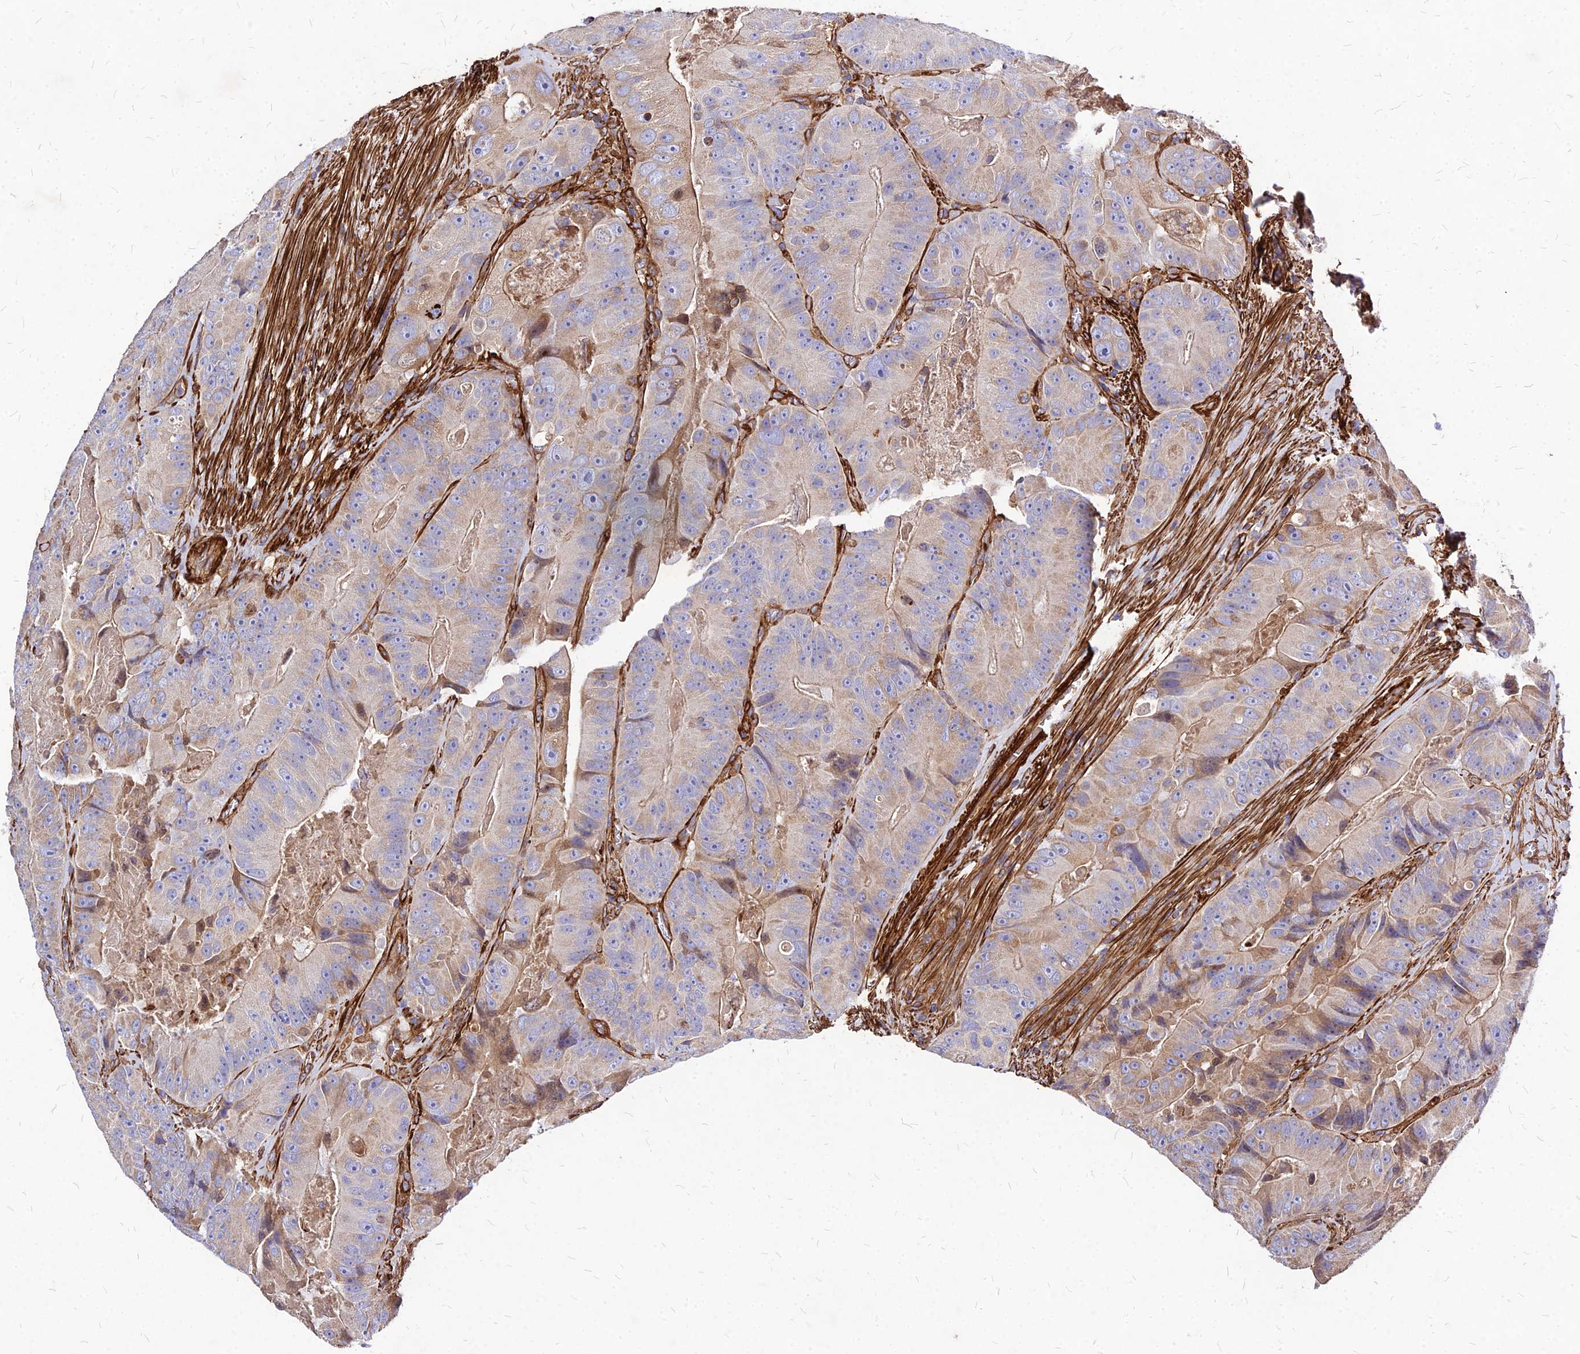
{"staining": {"intensity": "weak", "quantity": "25%-75%", "location": "cytoplasmic/membranous"}, "tissue": "colorectal cancer", "cell_type": "Tumor cells", "image_type": "cancer", "snomed": [{"axis": "morphology", "description": "Adenocarcinoma, NOS"}, {"axis": "topography", "description": "Colon"}], "caption": "This is an image of immunohistochemistry (IHC) staining of colorectal cancer (adenocarcinoma), which shows weak expression in the cytoplasmic/membranous of tumor cells.", "gene": "EFCC1", "patient": {"sex": "female", "age": 86}}